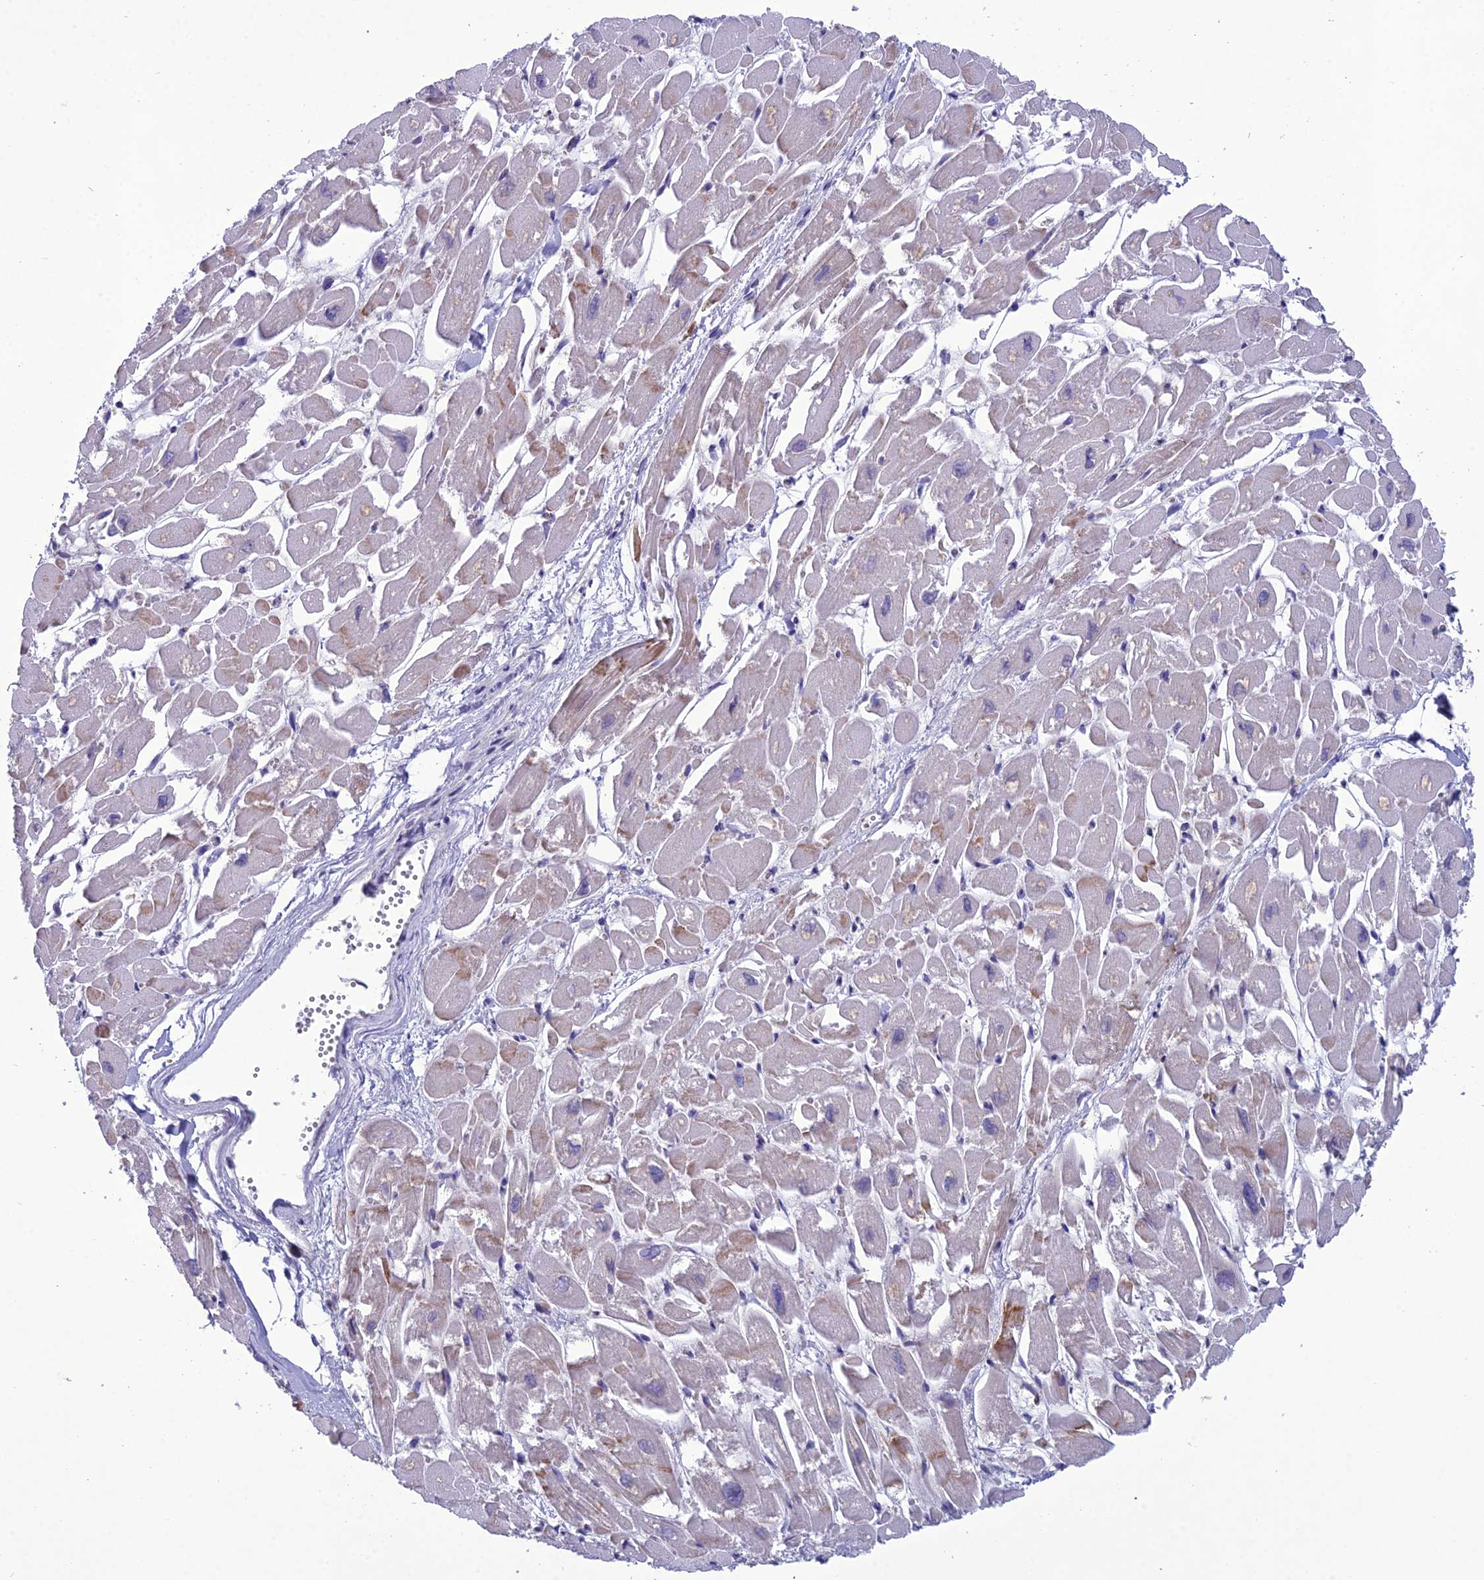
{"staining": {"intensity": "moderate", "quantity": "<25%", "location": "cytoplasmic/membranous"}, "tissue": "heart muscle", "cell_type": "Cardiomyocytes", "image_type": "normal", "snomed": [{"axis": "morphology", "description": "Normal tissue, NOS"}, {"axis": "topography", "description": "Heart"}], "caption": "Cardiomyocytes display low levels of moderate cytoplasmic/membranous expression in approximately <25% of cells in unremarkable human heart muscle. (Brightfield microscopy of DAB IHC at high magnification).", "gene": "GDF6", "patient": {"sex": "male", "age": 54}}